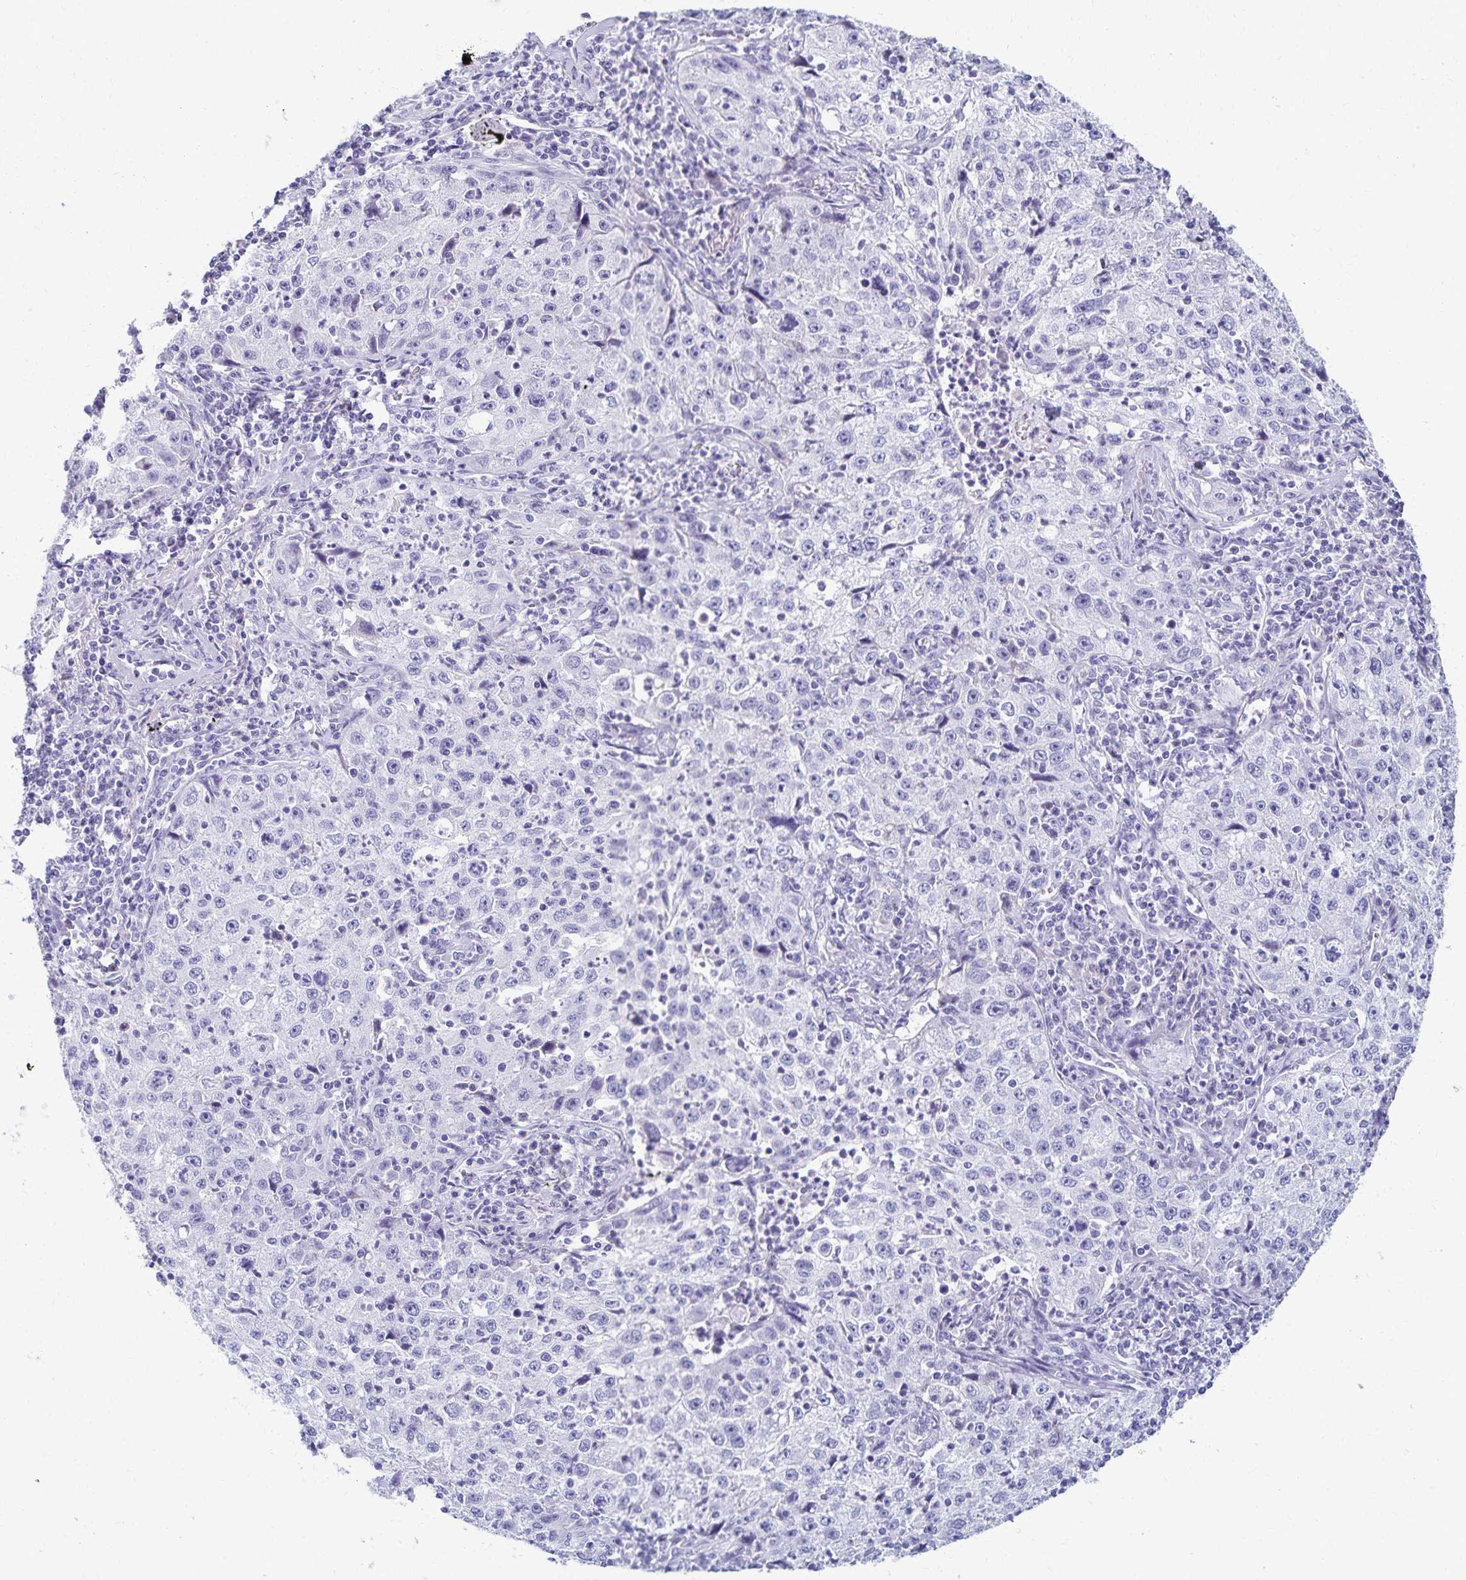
{"staining": {"intensity": "negative", "quantity": "none", "location": "none"}, "tissue": "lung cancer", "cell_type": "Tumor cells", "image_type": "cancer", "snomed": [{"axis": "morphology", "description": "Squamous cell carcinoma, NOS"}, {"axis": "topography", "description": "Lung"}], "caption": "Immunohistochemistry photomicrograph of lung cancer stained for a protein (brown), which exhibits no positivity in tumor cells.", "gene": "C2orf50", "patient": {"sex": "male", "age": 71}}